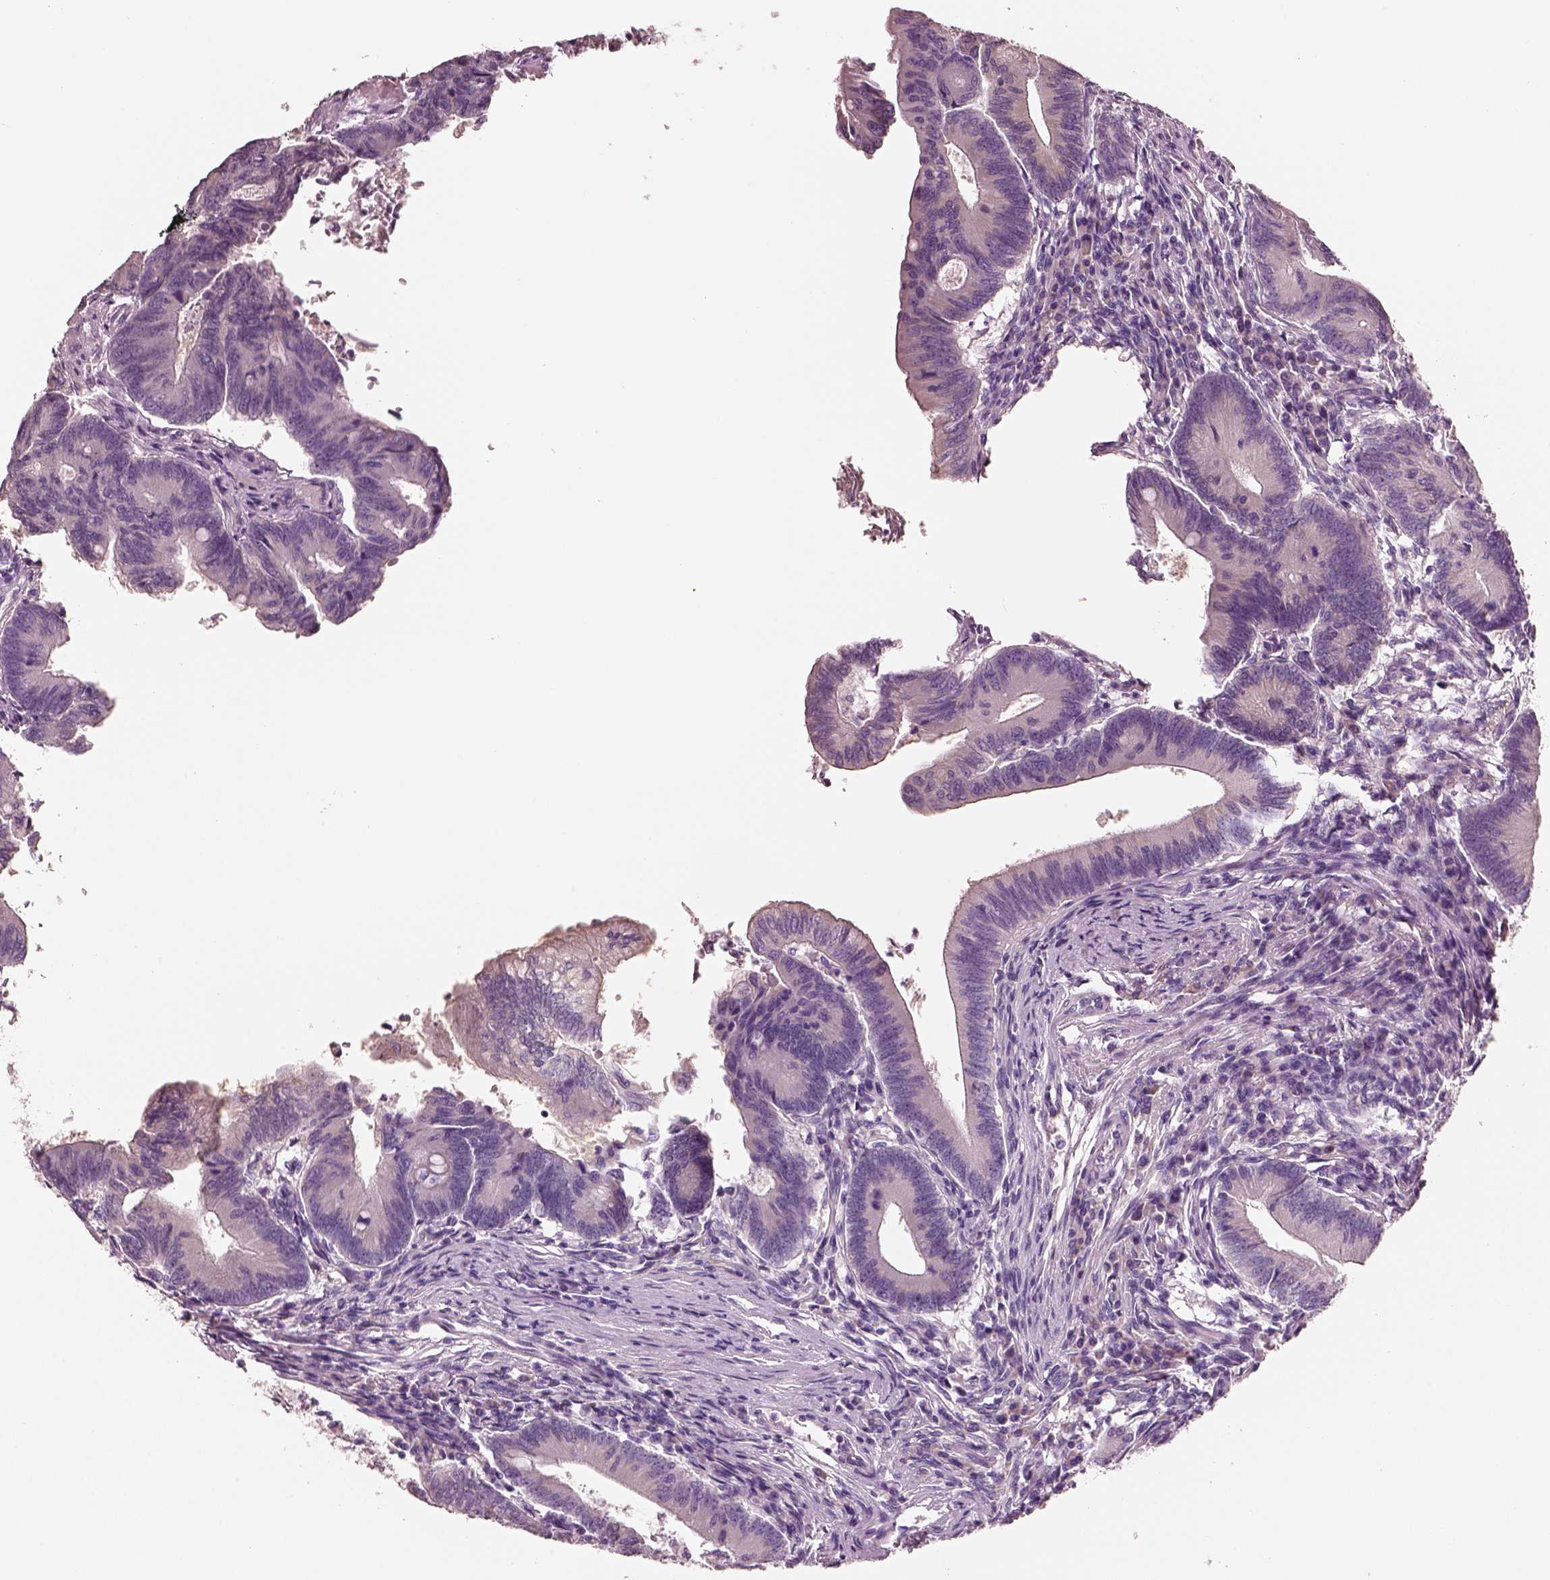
{"staining": {"intensity": "negative", "quantity": "none", "location": "none"}, "tissue": "colorectal cancer", "cell_type": "Tumor cells", "image_type": "cancer", "snomed": [{"axis": "morphology", "description": "Adenocarcinoma, NOS"}, {"axis": "topography", "description": "Colon"}], "caption": "Tumor cells show no significant protein expression in colorectal cancer (adenocarcinoma). (Stains: DAB immunohistochemistry (IHC) with hematoxylin counter stain, Microscopy: brightfield microscopy at high magnification).", "gene": "PNOC", "patient": {"sex": "female", "age": 70}}